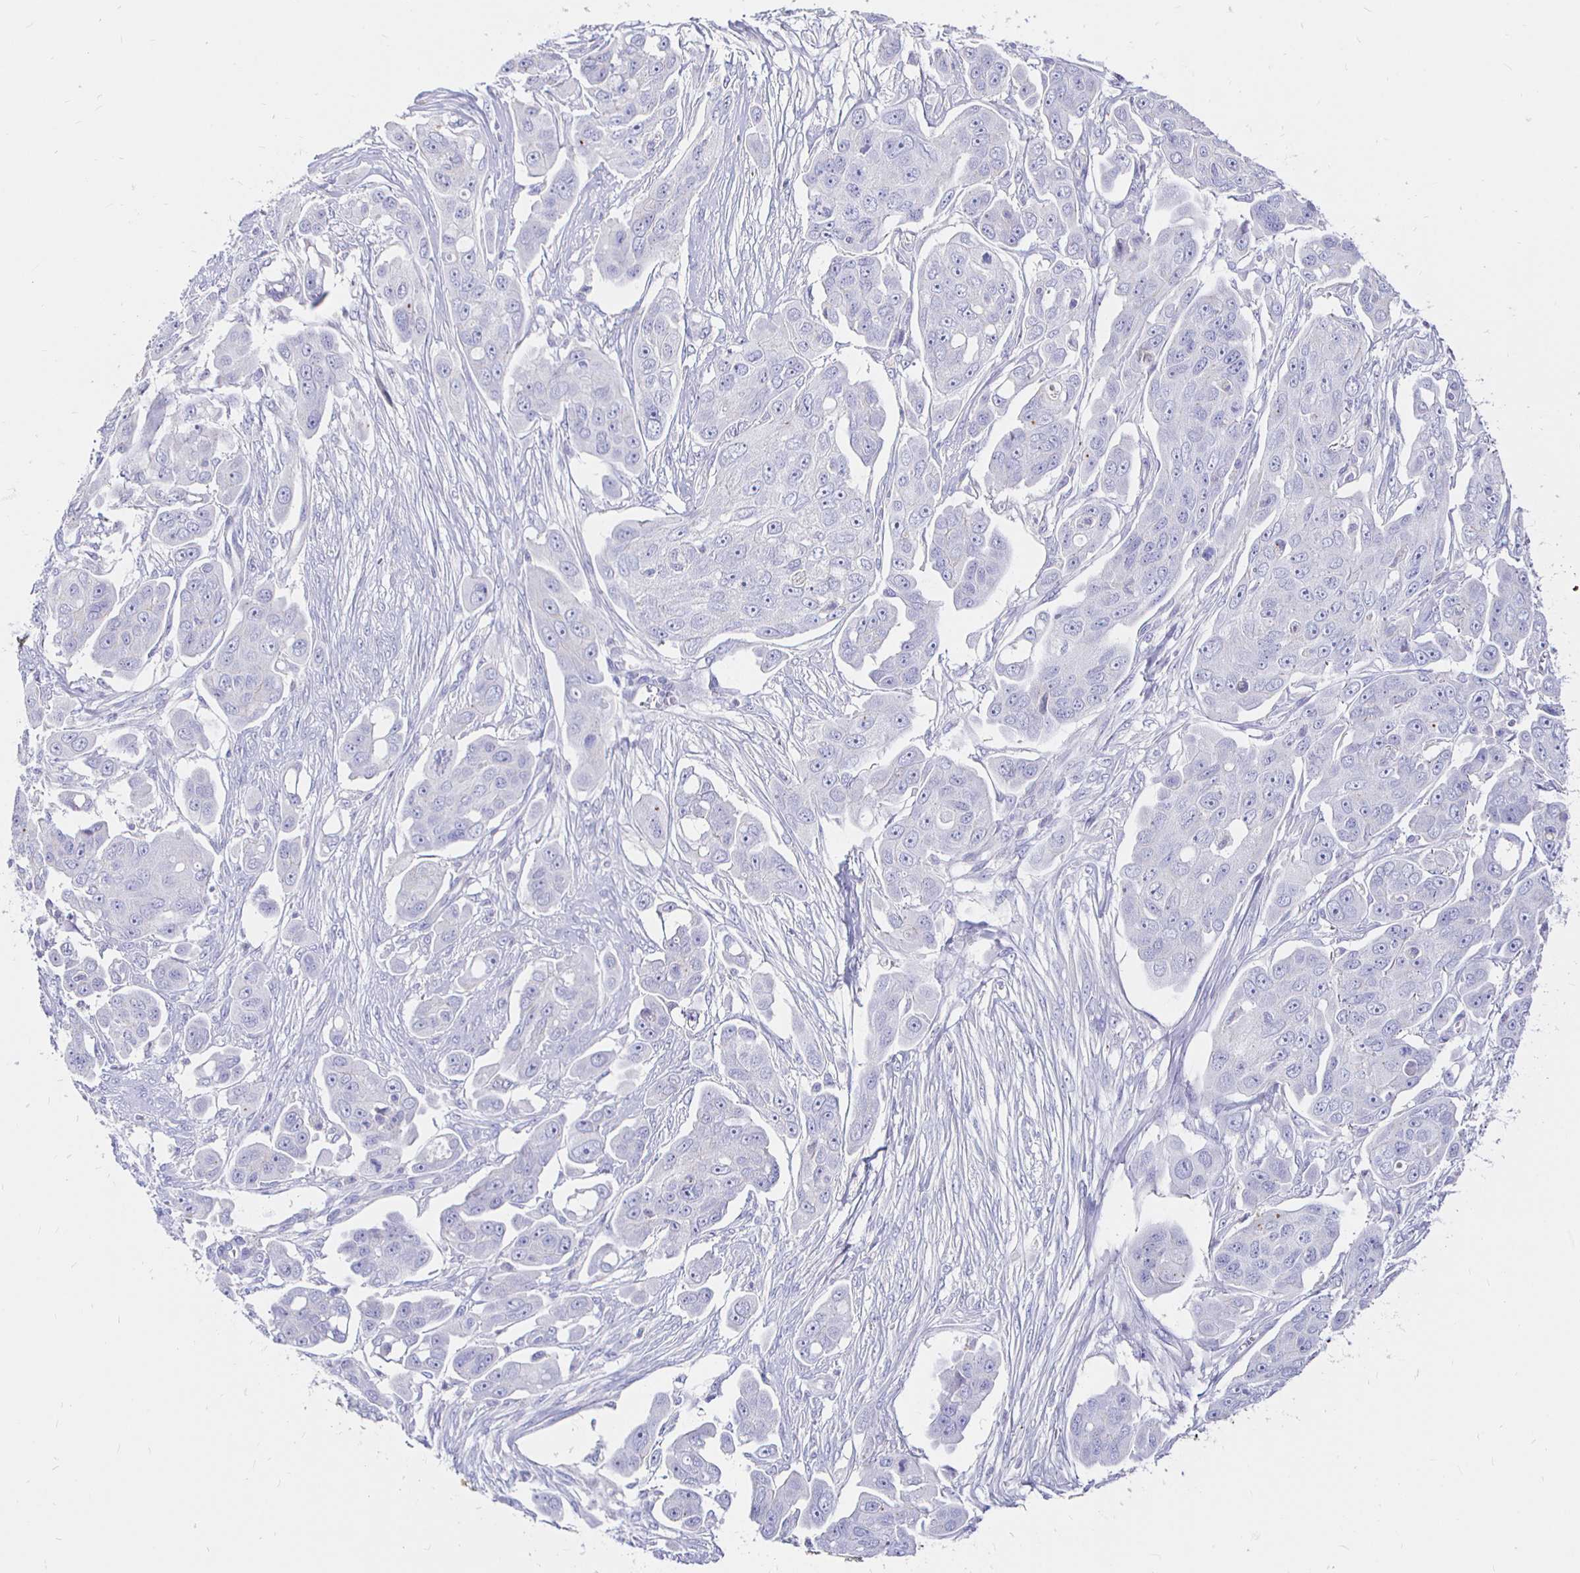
{"staining": {"intensity": "negative", "quantity": "none", "location": "none"}, "tissue": "ovarian cancer", "cell_type": "Tumor cells", "image_type": "cancer", "snomed": [{"axis": "morphology", "description": "Carcinoma, endometroid"}, {"axis": "topography", "description": "Ovary"}], "caption": "This is an immunohistochemistry micrograph of ovarian cancer. There is no staining in tumor cells.", "gene": "NECAB1", "patient": {"sex": "female", "age": 70}}